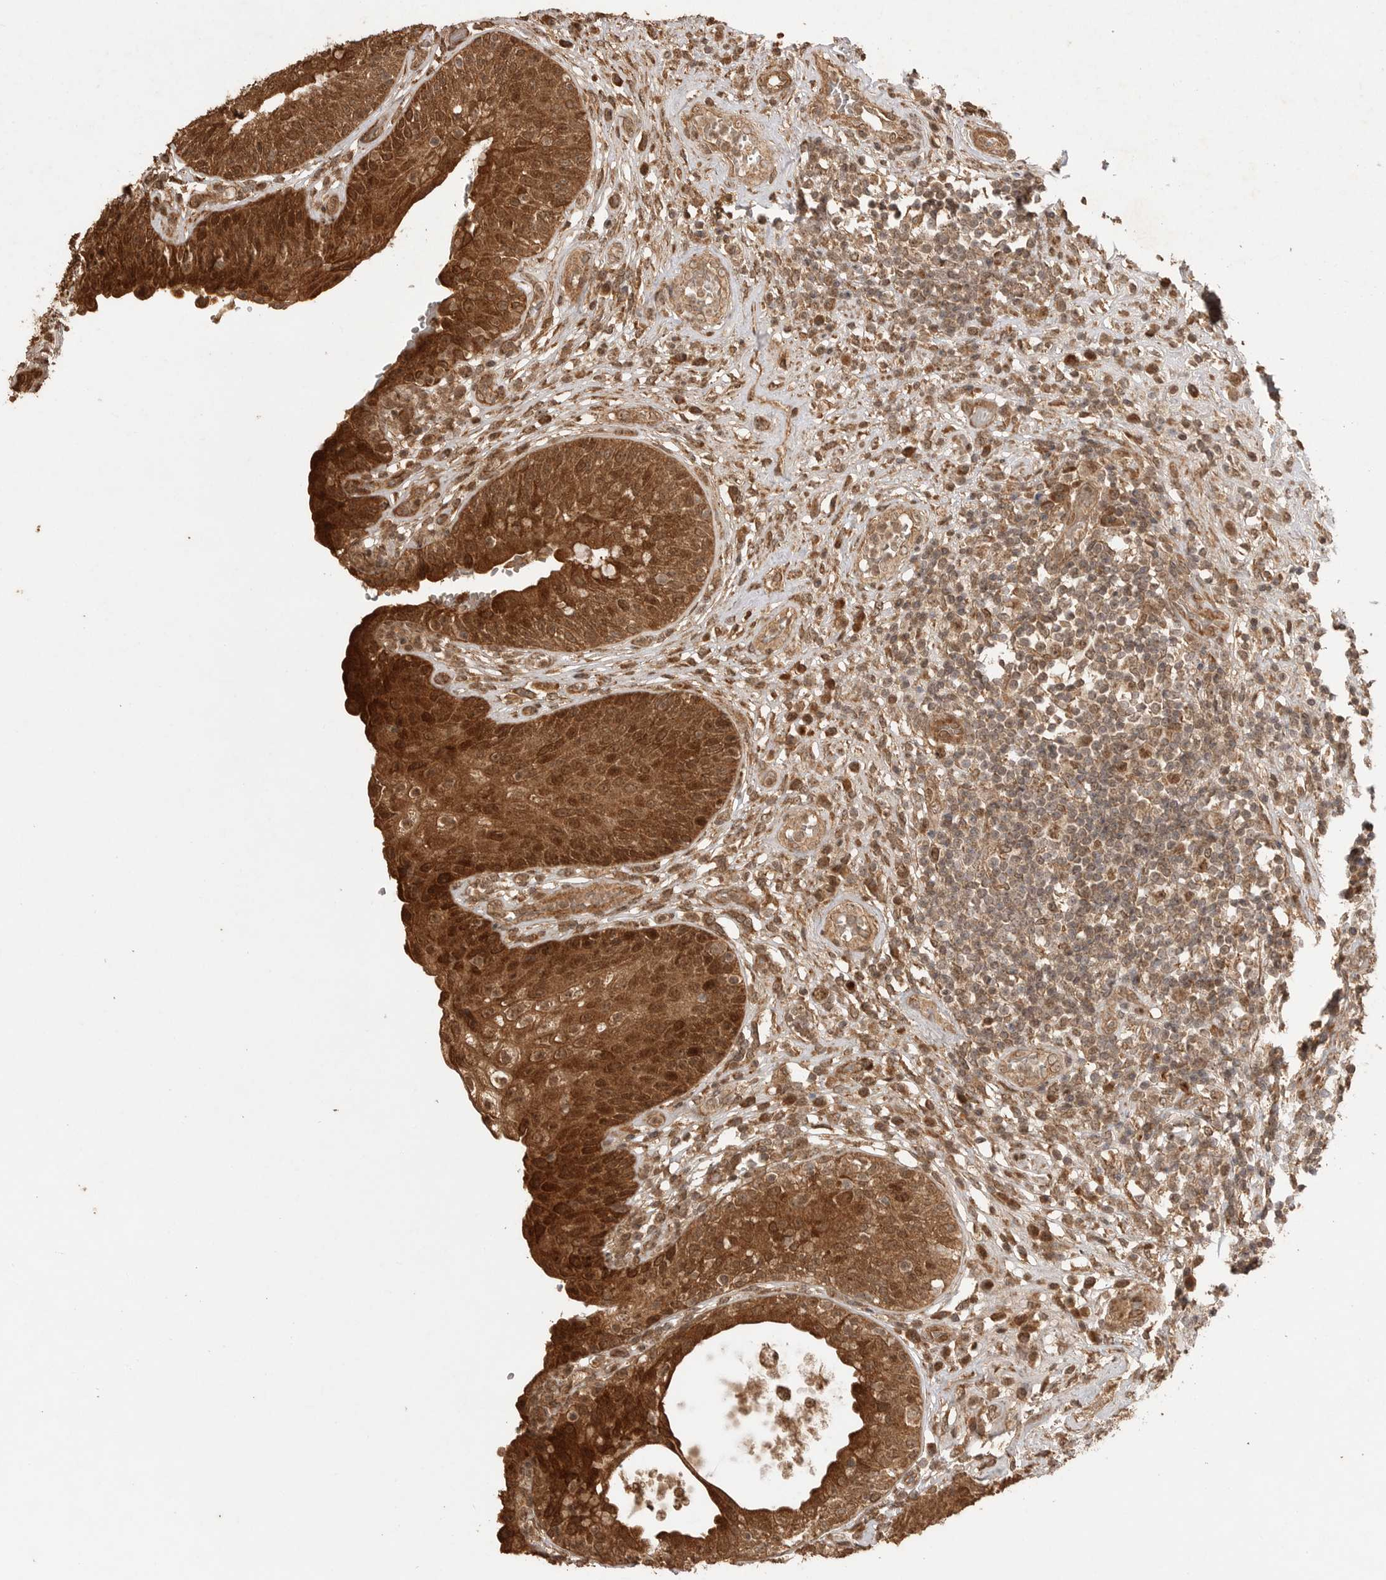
{"staining": {"intensity": "strong", "quantity": ">75%", "location": "cytoplasmic/membranous,nuclear"}, "tissue": "urinary bladder", "cell_type": "Urothelial cells", "image_type": "normal", "snomed": [{"axis": "morphology", "description": "Normal tissue, NOS"}, {"axis": "topography", "description": "Urinary bladder"}], "caption": "Immunohistochemistry (DAB) staining of normal urinary bladder exhibits strong cytoplasmic/membranous,nuclear protein staining in approximately >75% of urothelial cells.", "gene": "BOC", "patient": {"sex": "female", "age": 62}}